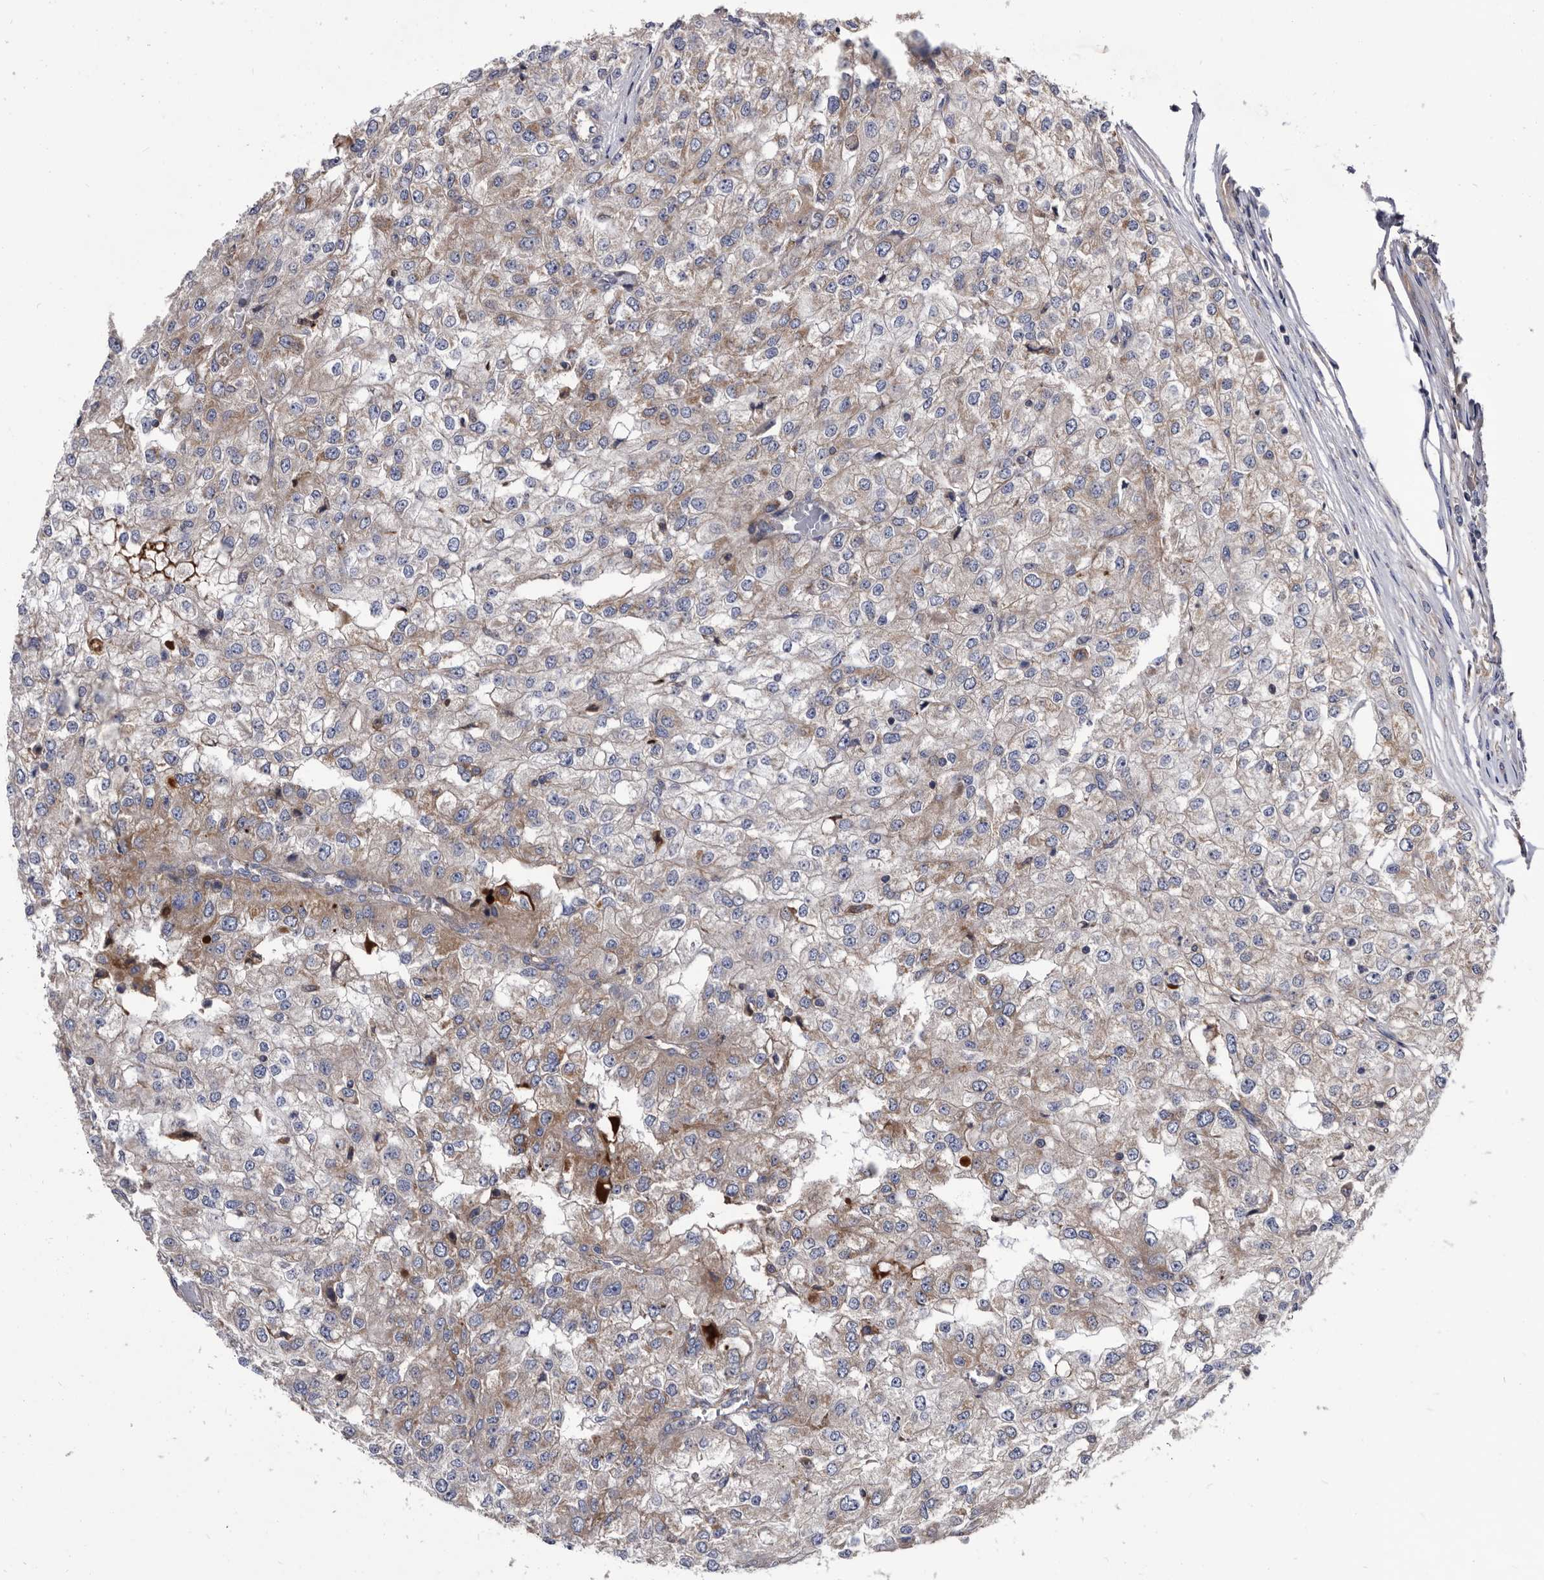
{"staining": {"intensity": "weak", "quantity": "25%-75%", "location": "cytoplasmic/membranous"}, "tissue": "renal cancer", "cell_type": "Tumor cells", "image_type": "cancer", "snomed": [{"axis": "morphology", "description": "Adenocarcinoma, NOS"}, {"axis": "topography", "description": "Kidney"}], "caption": "Renal cancer (adenocarcinoma) stained with DAB (3,3'-diaminobenzidine) IHC demonstrates low levels of weak cytoplasmic/membranous positivity in approximately 25%-75% of tumor cells.", "gene": "DTNBP1", "patient": {"sex": "female", "age": 54}}